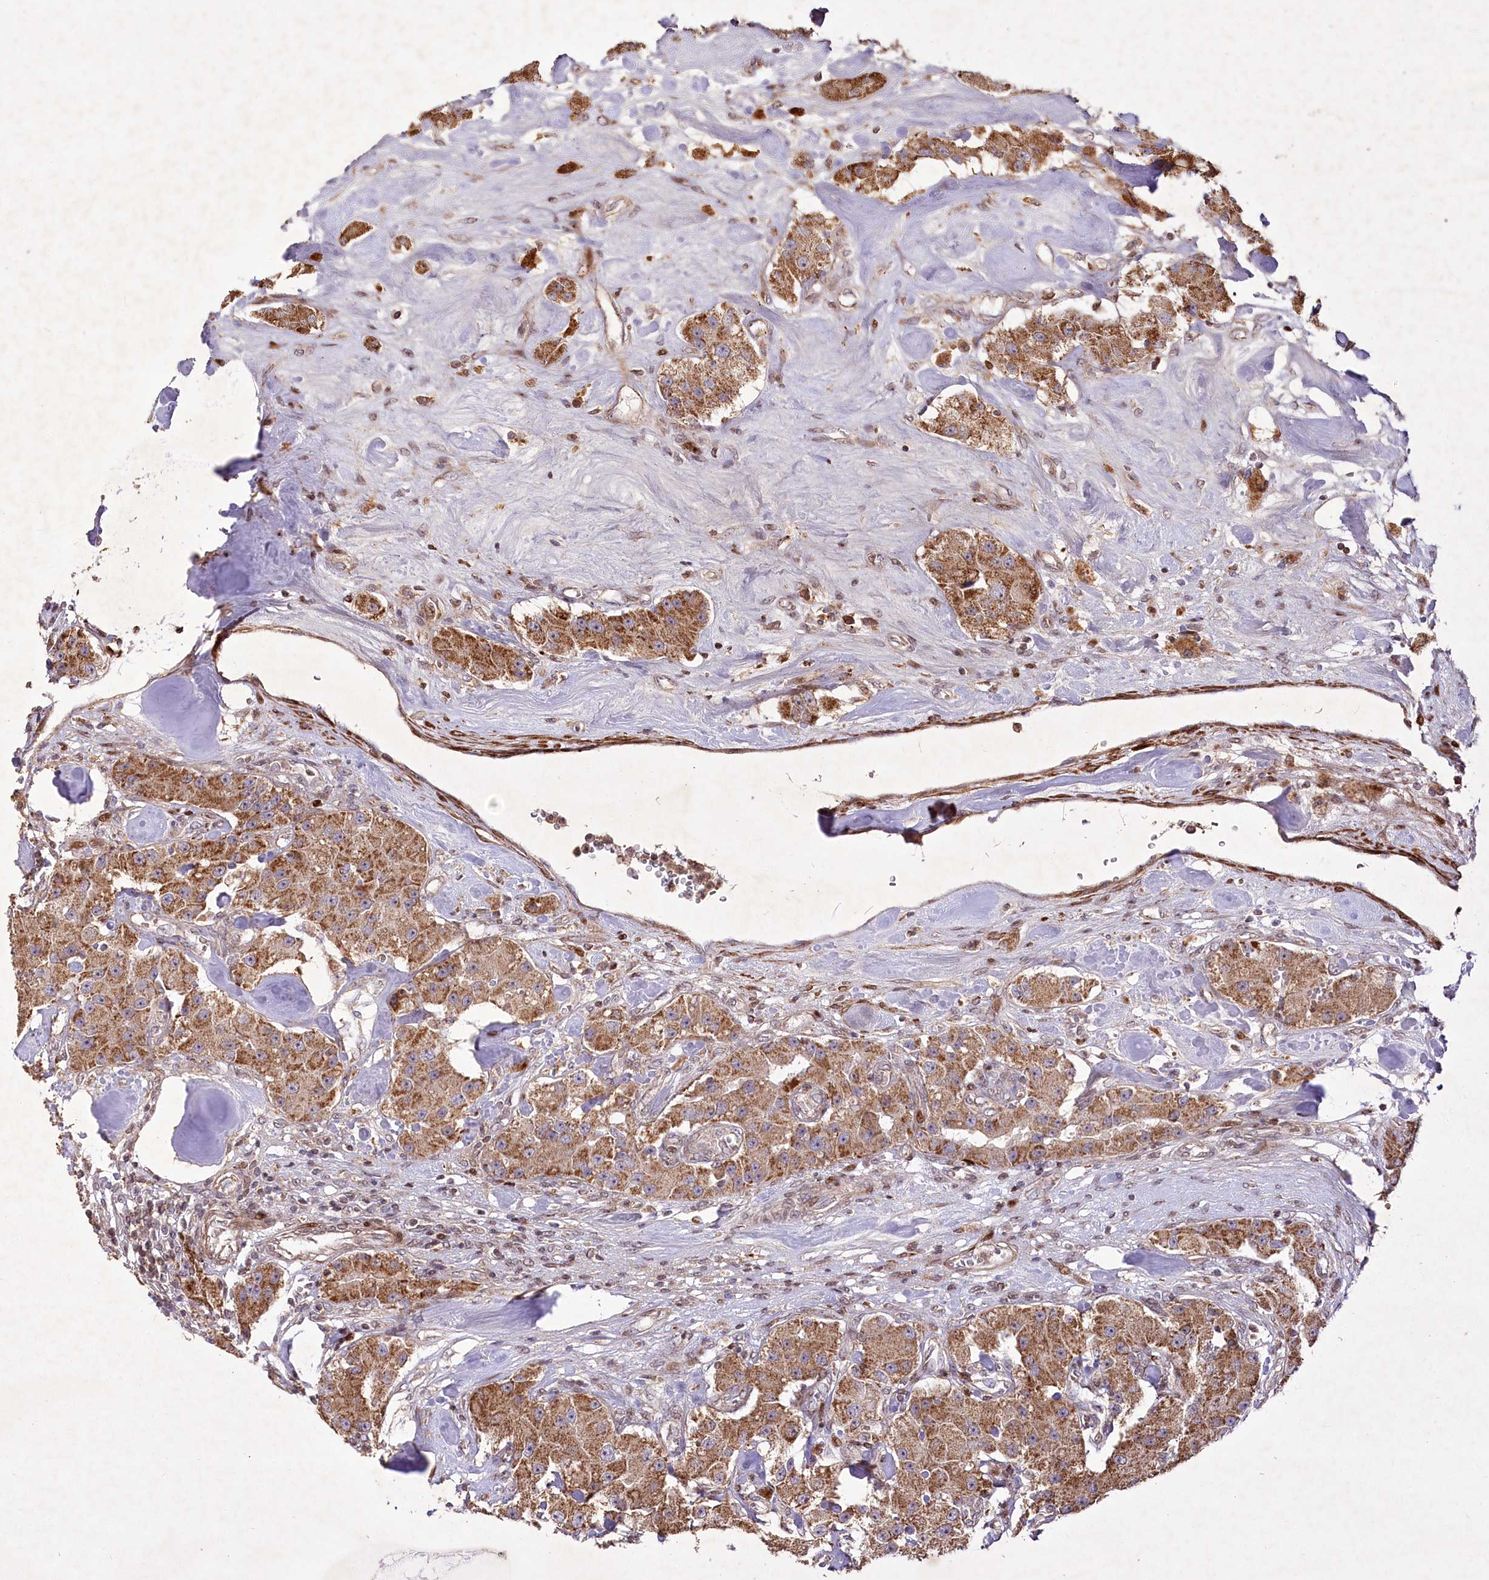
{"staining": {"intensity": "moderate", "quantity": ">75%", "location": "cytoplasmic/membranous"}, "tissue": "carcinoid", "cell_type": "Tumor cells", "image_type": "cancer", "snomed": [{"axis": "morphology", "description": "Carcinoid, malignant, NOS"}, {"axis": "topography", "description": "Pancreas"}], "caption": "Immunohistochemistry (IHC) micrograph of human malignant carcinoid stained for a protein (brown), which shows medium levels of moderate cytoplasmic/membranous expression in approximately >75% of tumor cells.", "gene": "PSTK", "patient": {"sex": "male", "age": 41}}